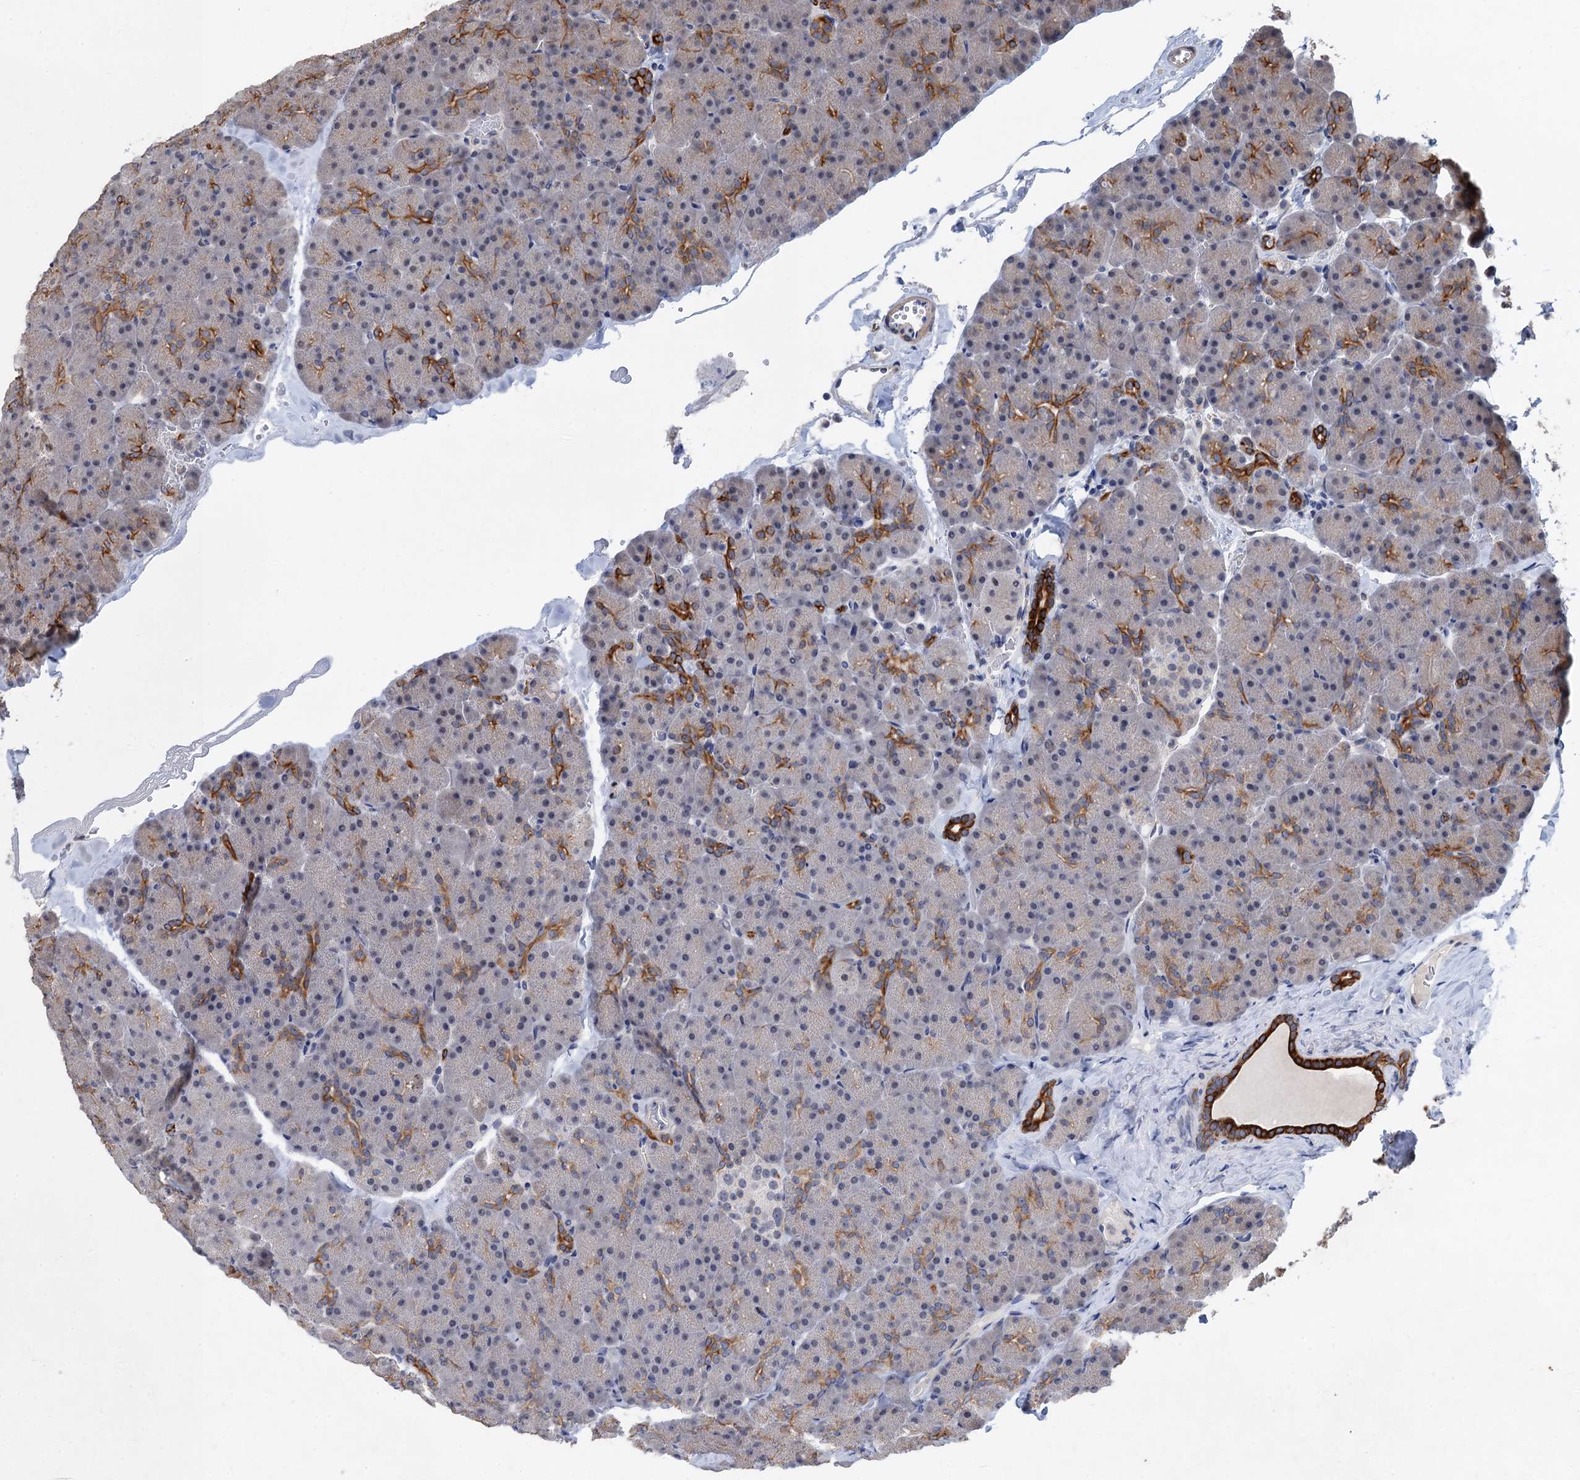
{"staining": {"intensity": "strong", "quantity": "<25%", "location": "cytoplasmic/membranous"}, "tissue": "pancreas", "cell_type": "Exocrine glandular cells", "image_type": "normal", "snomed": [{"axis": "morphology", "description": "Normal tissue, NOS"}, {"axis": "topography", "description": "Pancreas"}], "caption": "Protein expression analysis of benign pancreas reveals strong cytoplasmic/membranous staining in about <25% of exocrine glandular cells. Using DAB (3,3'-diaminobenzidine) (brown) and hematoxylin (blue) stains, captured at high magnification using brightfield microscopy.", "gene": "TTC31", "patient": {"sex": "male", "age": 36}}